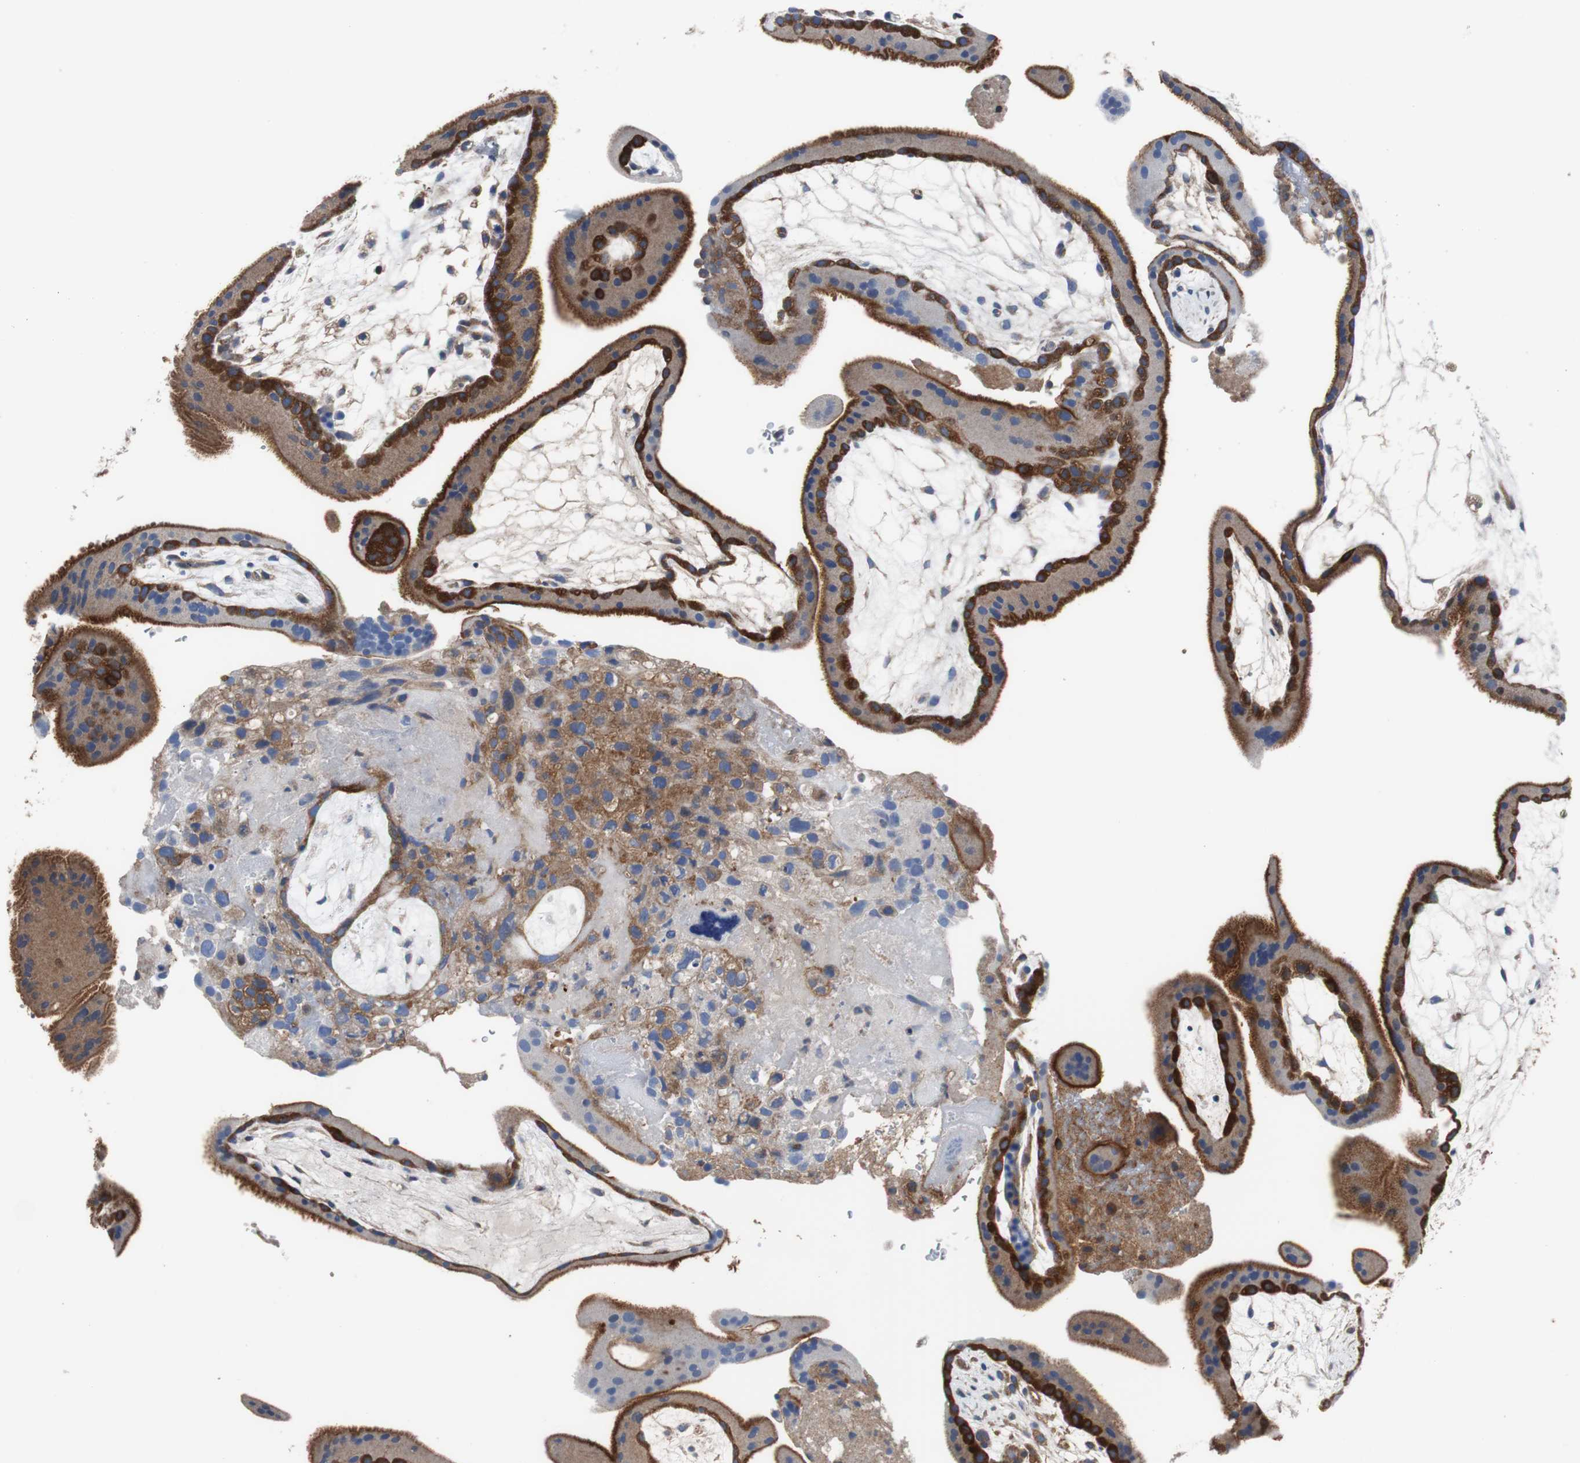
{"staining": {"intensity": "moderate", "quantity": ">75%", "location": "cytoplasmic/membranous"}, "tissue": "placenta", "cell_type": "Decidual cells", "image_type": "normal", "snomed": [{"axis": "morphology", "description": "Normal tissue, NOS"}, {"axis": "topography", "description": "Placenta"}], "caption": "Protein analysis of benign placenta reveals moderate cytoplasmic/membranous staining in about >75% of decidual cells.", "gene": "BRAF", "patient": {"sex": "female", "age": 19}}